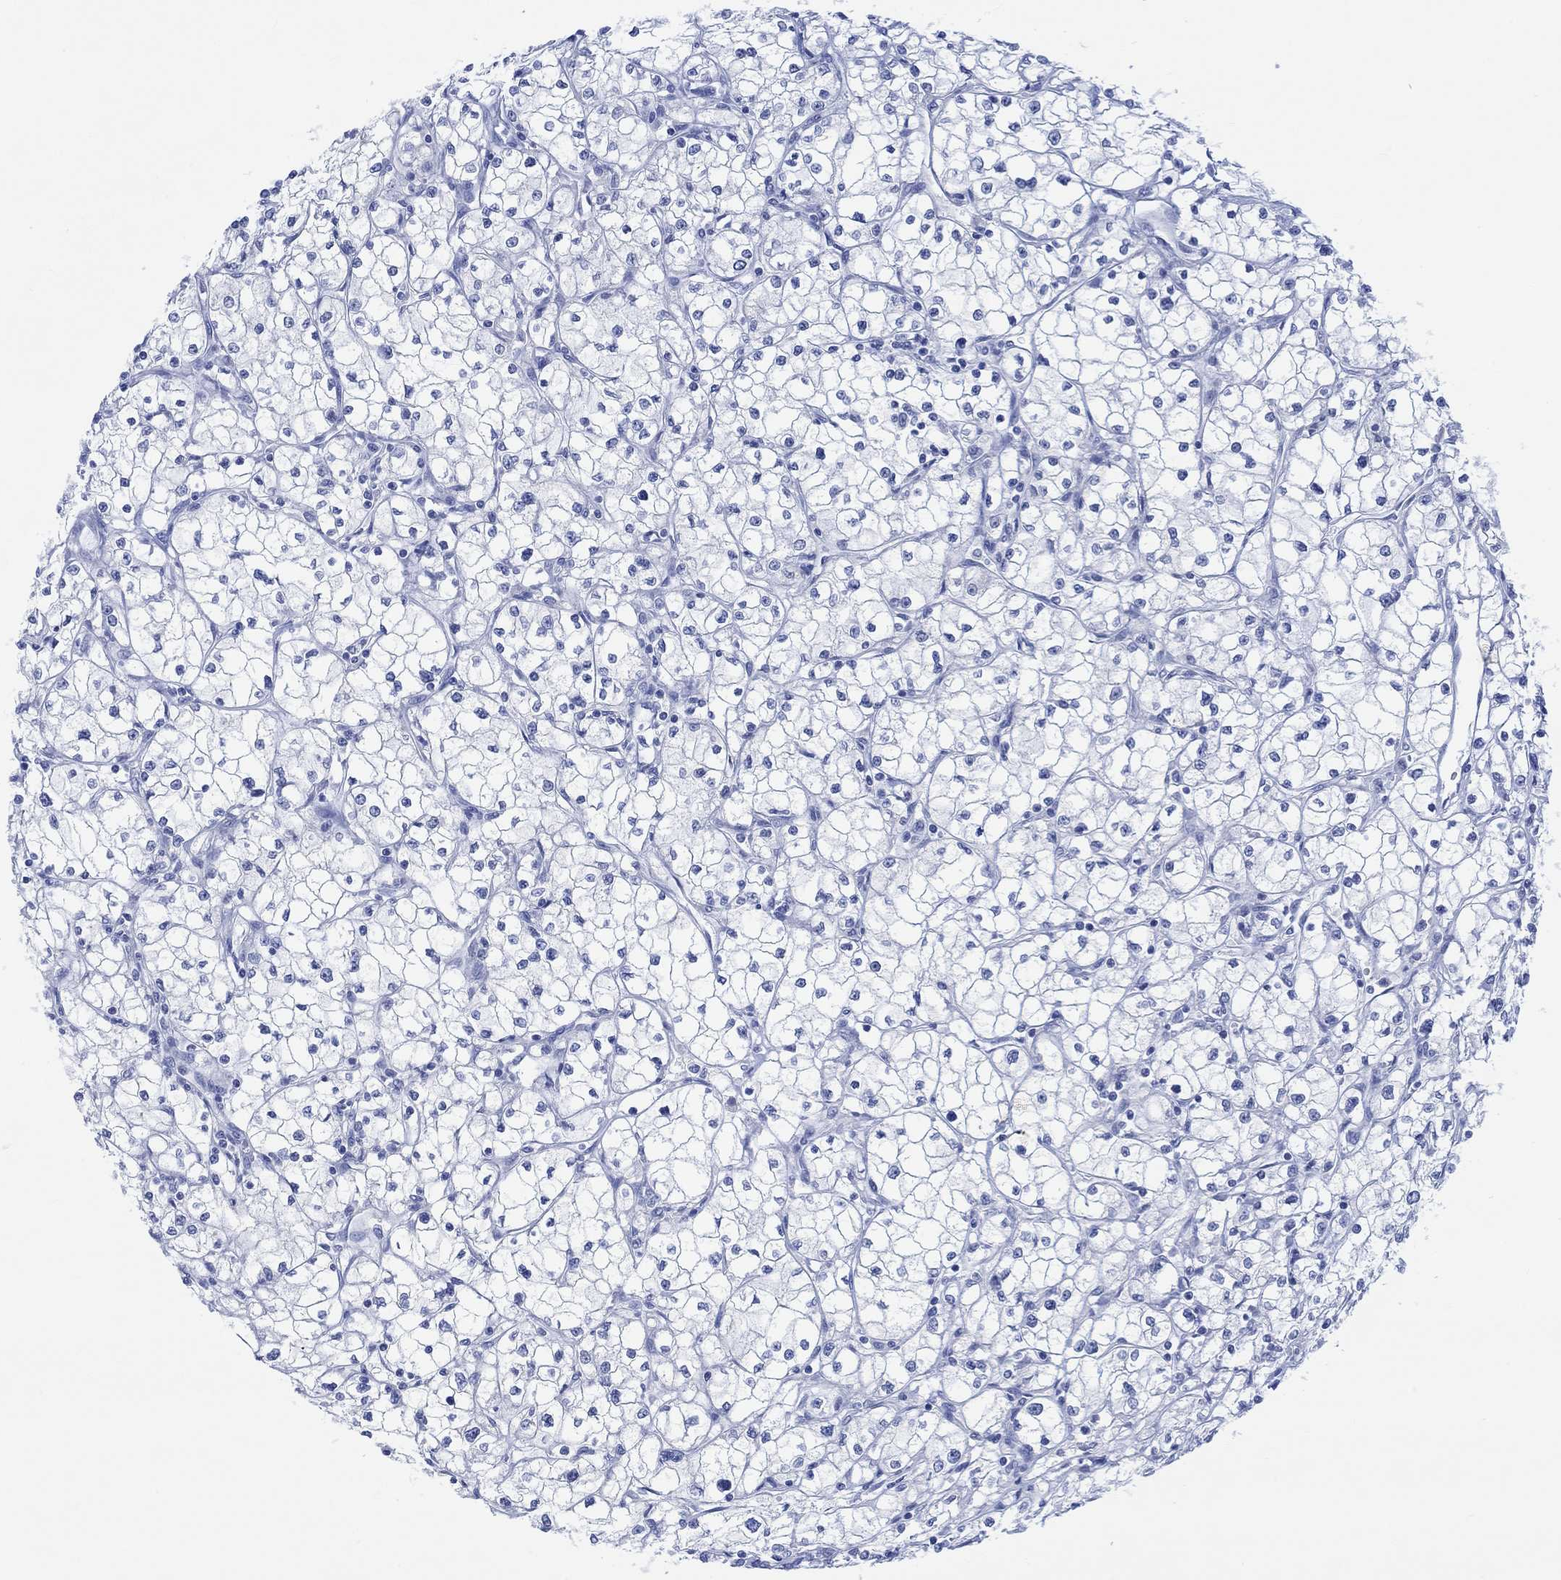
{"staining": {"intensity": "negative", "quantity": "none", "location": "none"}, "tissue": "renal cancer", "cell_type": "Tumor cells", "image_type": "cancer", "snomed": [{"axis": "morphology", "description": "Adenocarcinoma, NOS"}, {"axis": "topography", "description": "Kidney"}], "caption": "High power microscopy histopathology image of an immunohistochemistry micrograph of adenocarcinoma (renal), revealing no significant positivity in tumor cells. (Brightfield microscopy of DAB immunohistochemistry (IHC) at high magnification).", "gene": "CALCA", "patient": {"sex": "male", "age": 67}}